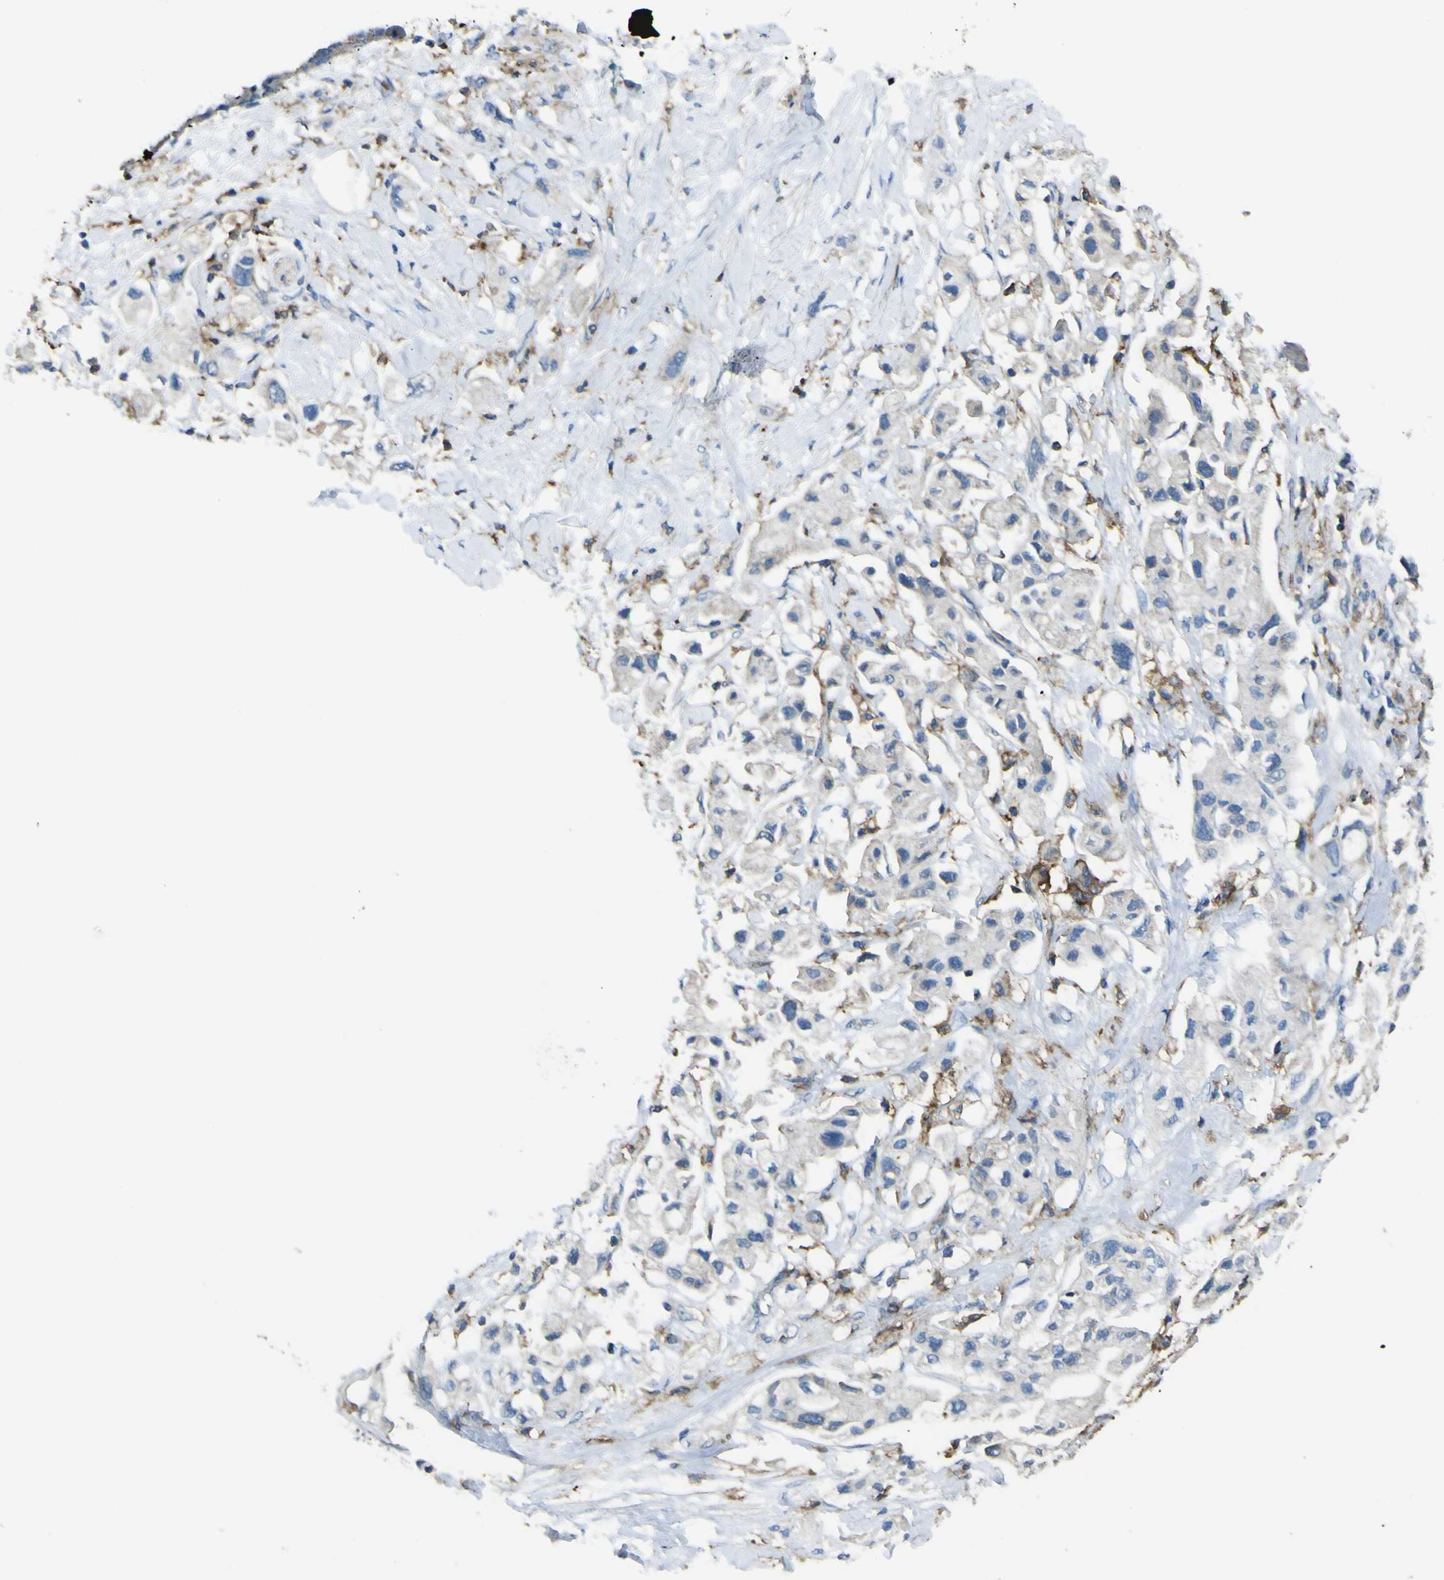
{"staining": {"intensity": "negative", "quantity": "none", "location": "none"}, "tissue": "pancreatic cancer", "cell_type": "Tumor cells", "image_type": "cancer", "snomed": [{"axis": "morphology", "description": "Adenocarcinoma, NOS"}, {"axis": "topography", "description": "Pancreas"}], "caption": "Protein analysis of pancreatic adenocarcinoma demonstrates no significant staining in tumor cells.", "gene": "LAIR1", "patient": {"sex": "female", "age": 56}}